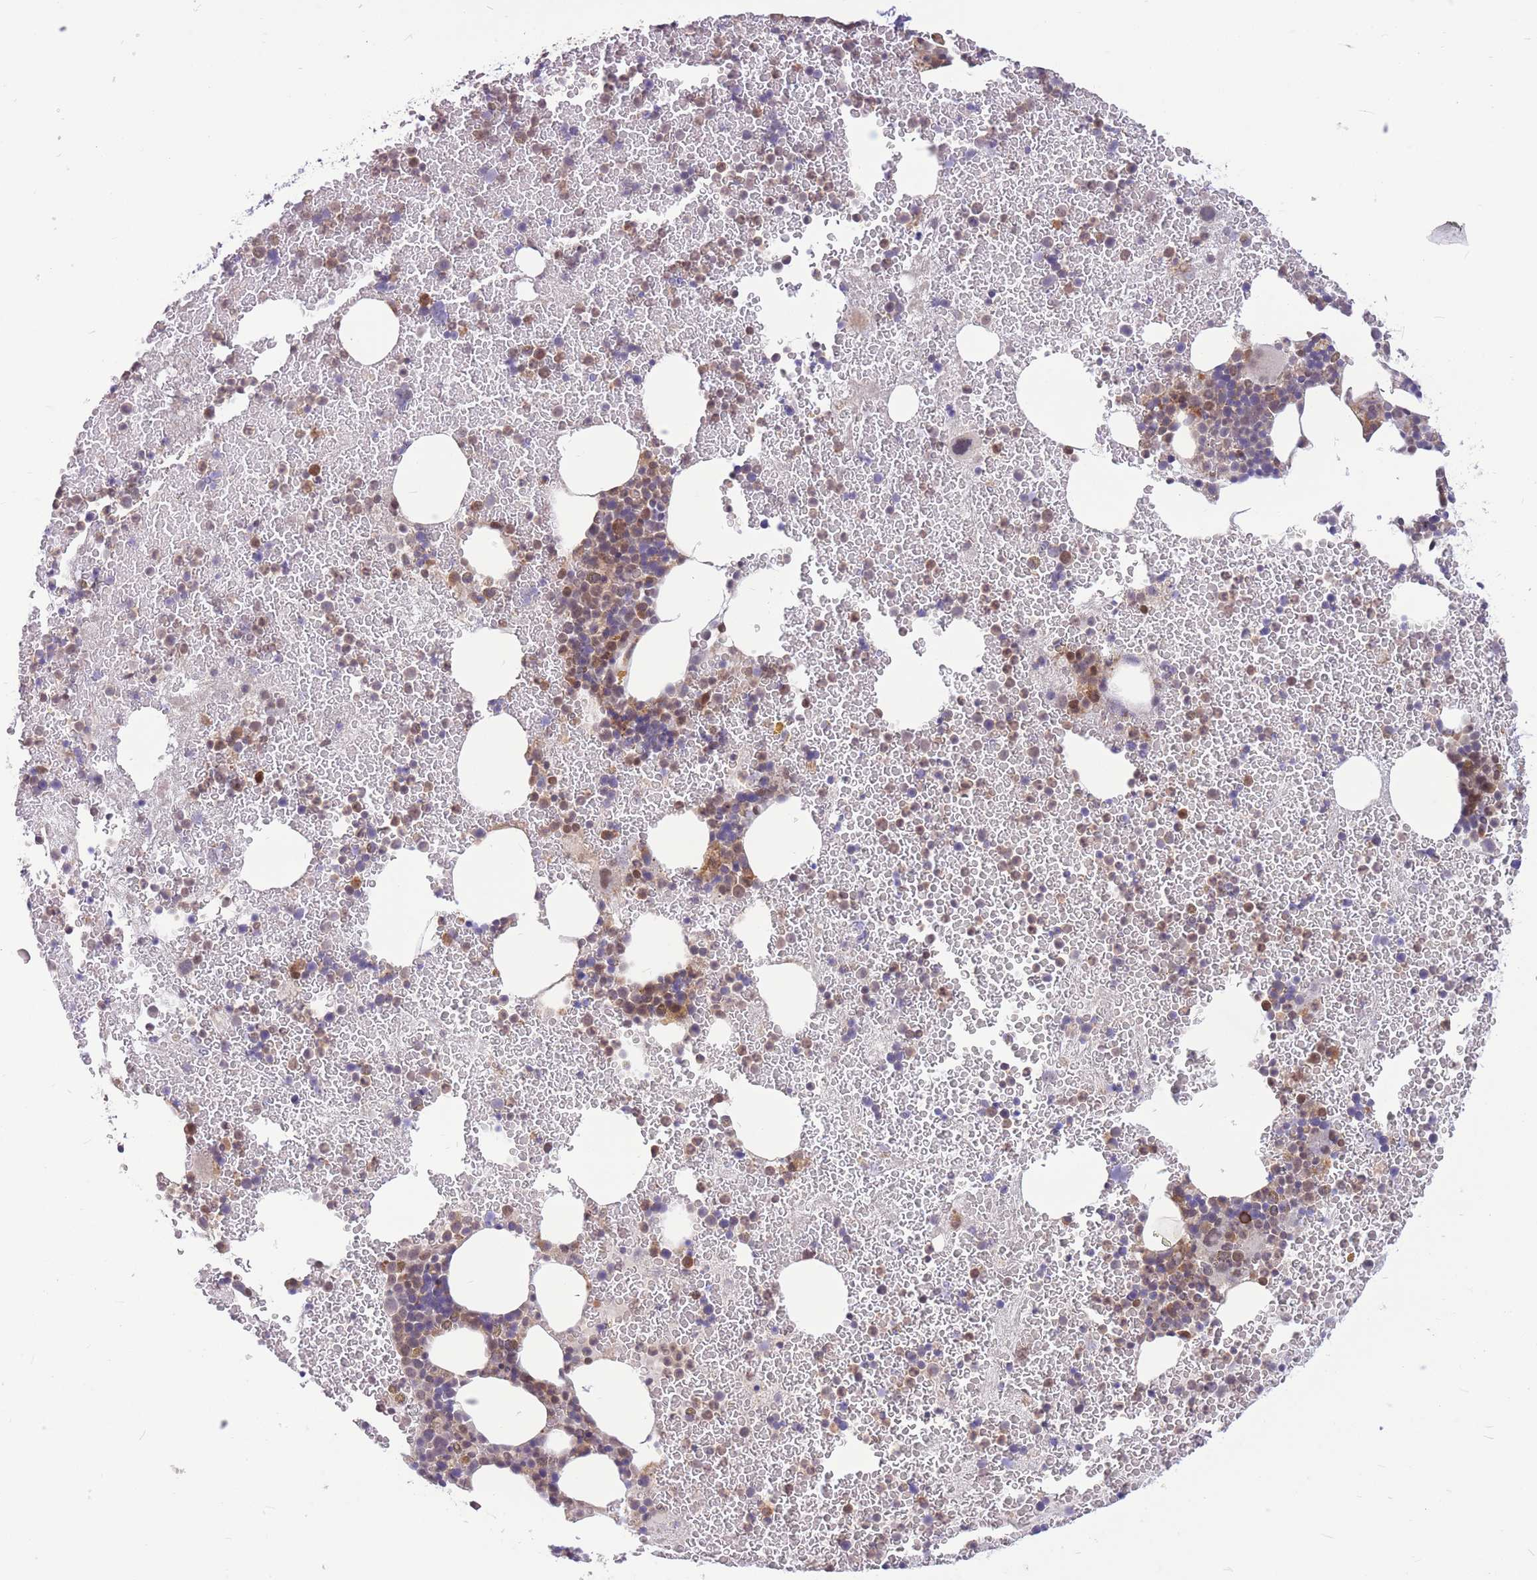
{"staining": {"intensity": "moderate", "quantity": "<25%", "location": "cytoplasmic/membranous"}, "tissue": "bone marrow", "cell_type": "Hematopoietic cells", "image_type": "normal", "snomed": [{"axis": "morphology", "description": "Normal tissue, NOS"}, {"axis": "topography", "description": "Bone marrow"}], "caption": "Human bone marrow stained with a brown dye exhibits moderate cytoplasmic/membranous positive expression in about <25% of hematopoietic cells.", "gene": "TCF20", "patient": {"sex": "male", "age": 26}}